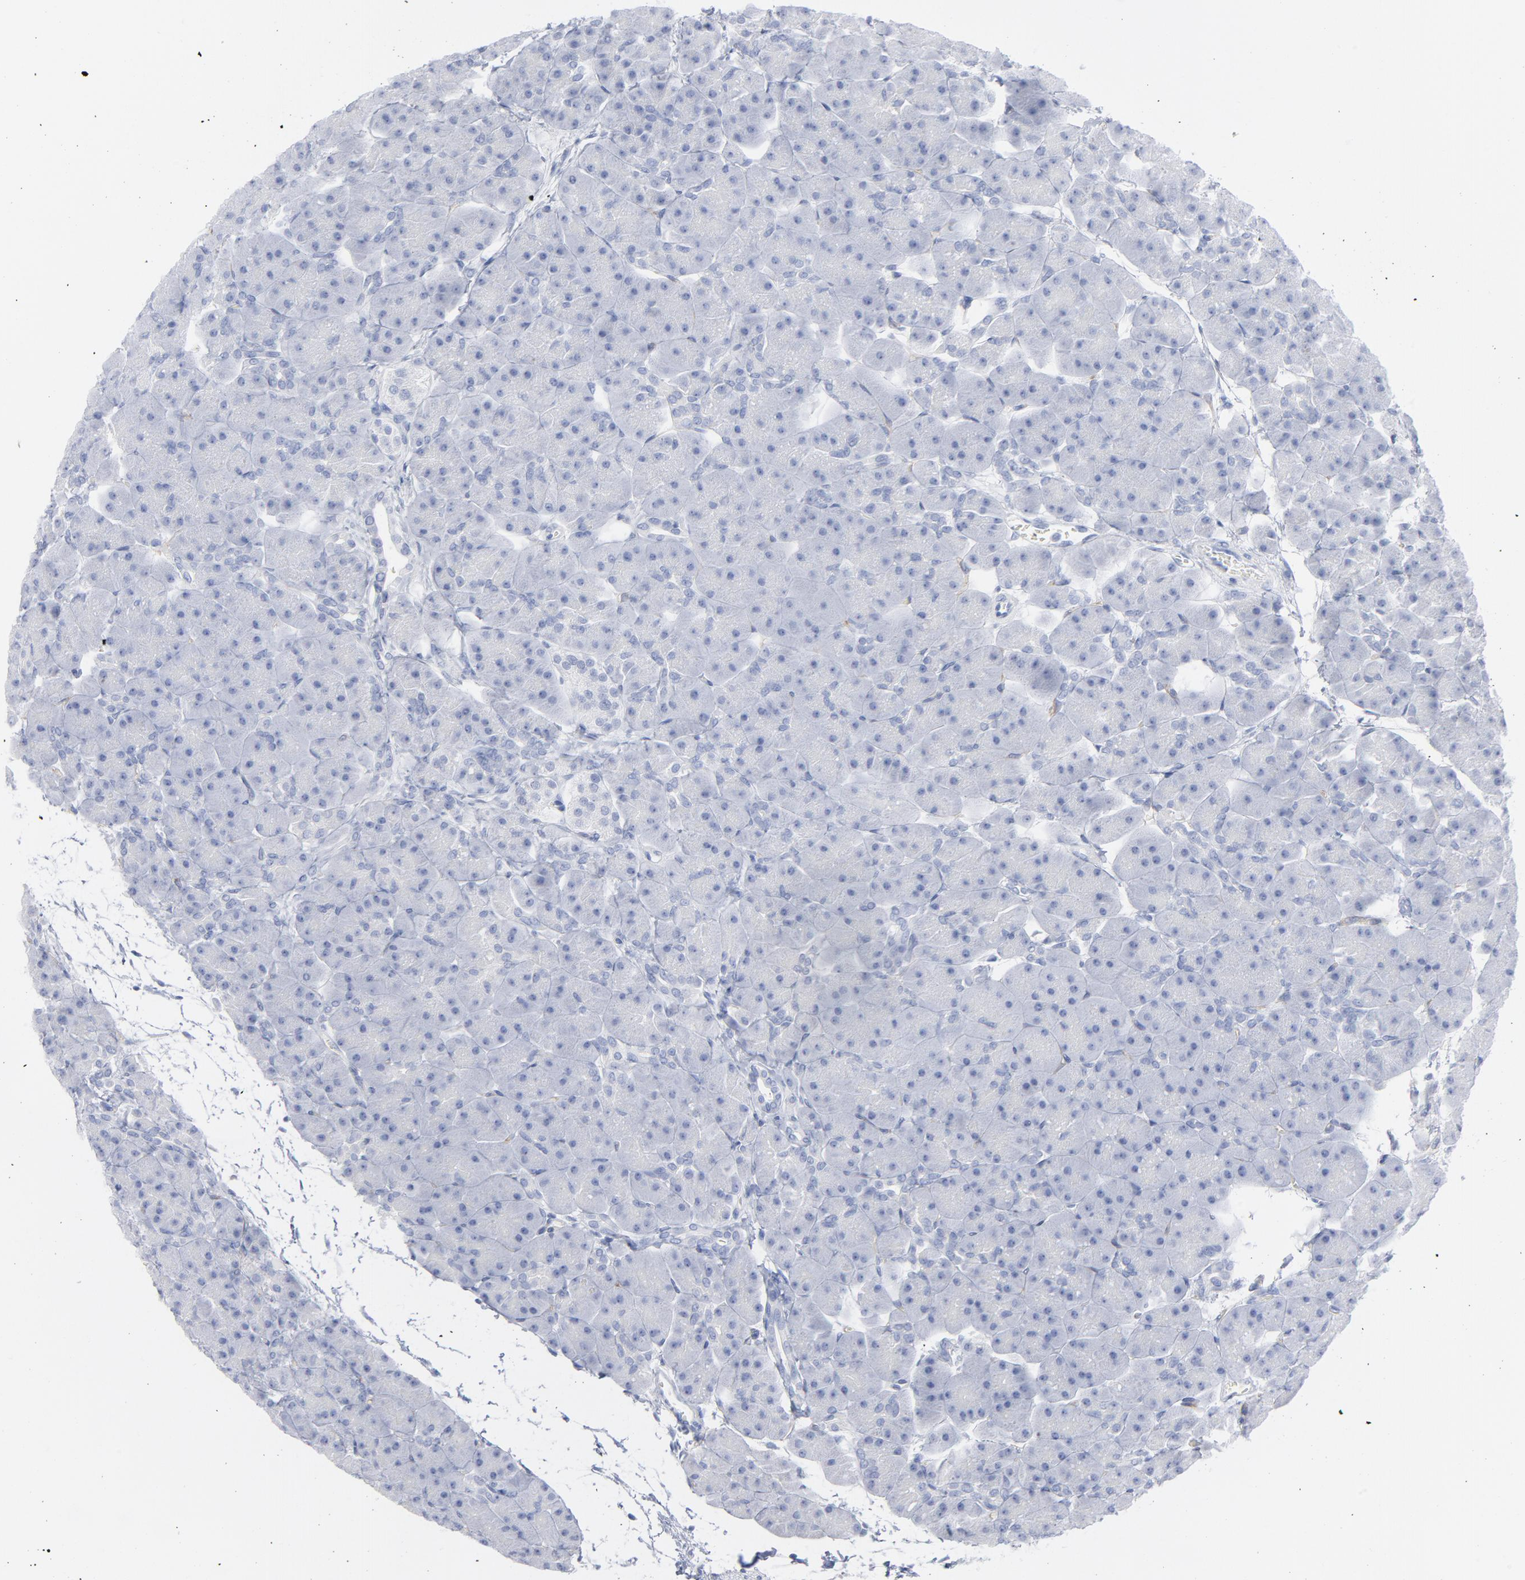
{"staining": {"intensity": "negative", "quantity": "none", "location": "none"}, "tissue": "pancreas", "cell_type": "Exocrine glandular cells", "image_type": "normal", "snomed": [{"axis": "morphology", "description": "Normal tissue, NOS"}, {"axis": "topography", "description": "Pancreas"}], "caption": "Immunohistochemistry (IHC) photomicrograph of benign pancreas: human pancreas stained with DAB (3,3'-diaminobenzidine) demonstrates no significant protein positivity in exocrine glandular cells.", "gene": "P2RY8", "patient": {"sex": "male", "age": 66}}